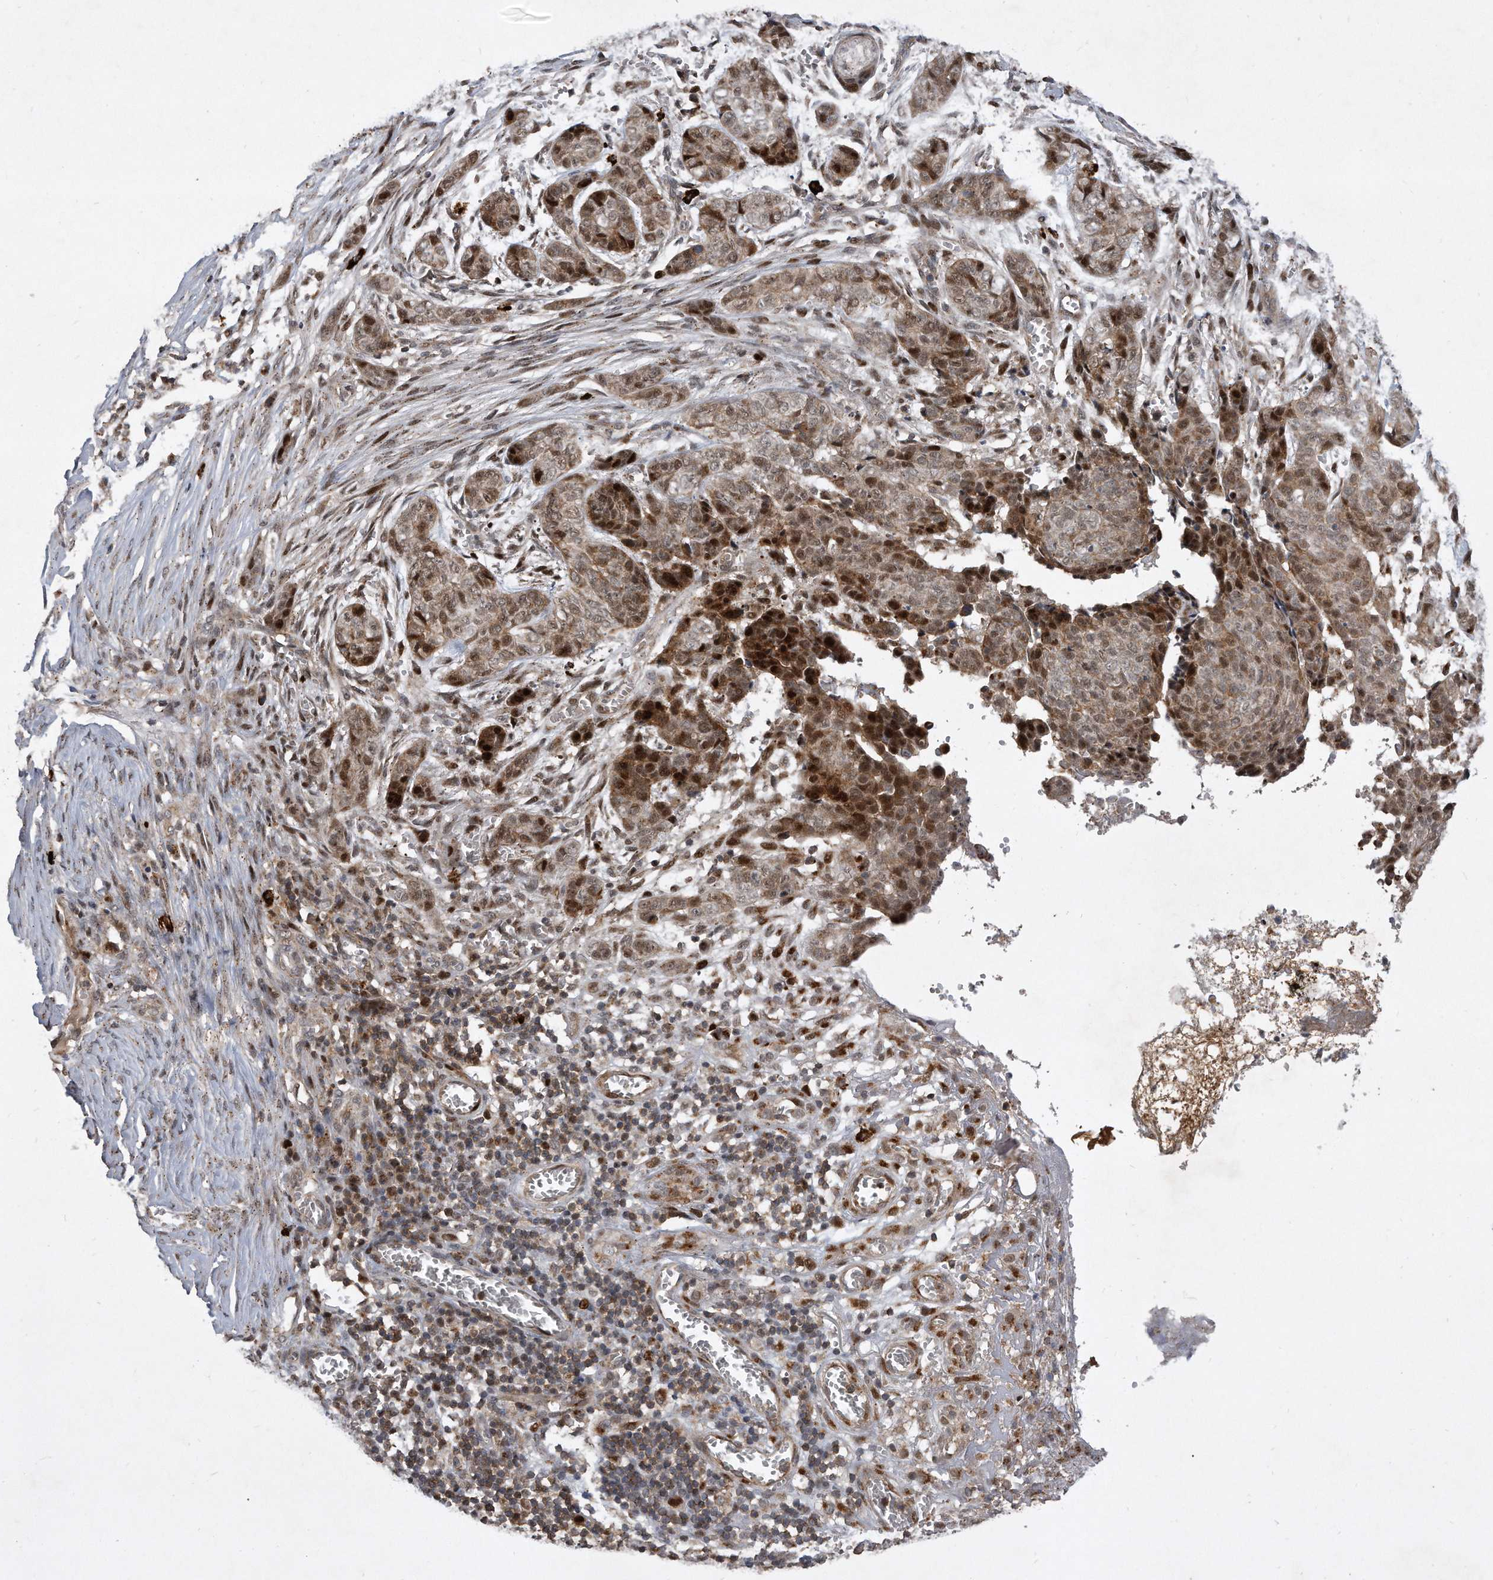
{"staining": {"intensity": "moderate", "quantity": ">75%", "location": "cytoplasmic/membranous,nuclear"}, "tissue": "skin cancer", "cell_type": "Tumor cells", "image_type": "cancer", "snomed": [{"axis": "morphology", "description": "Basal cell carcinoma"}, {"axis": "topography", "description": "Skin"}], "caption": "Brown immunohistochemical staining in skin cancer shows moderate cytoplasmic/membranous and nuclear expression in approximately >75% of tumor cells.", "gene": "PGBD2", "patient": {"sex": "female", "age": 64}}